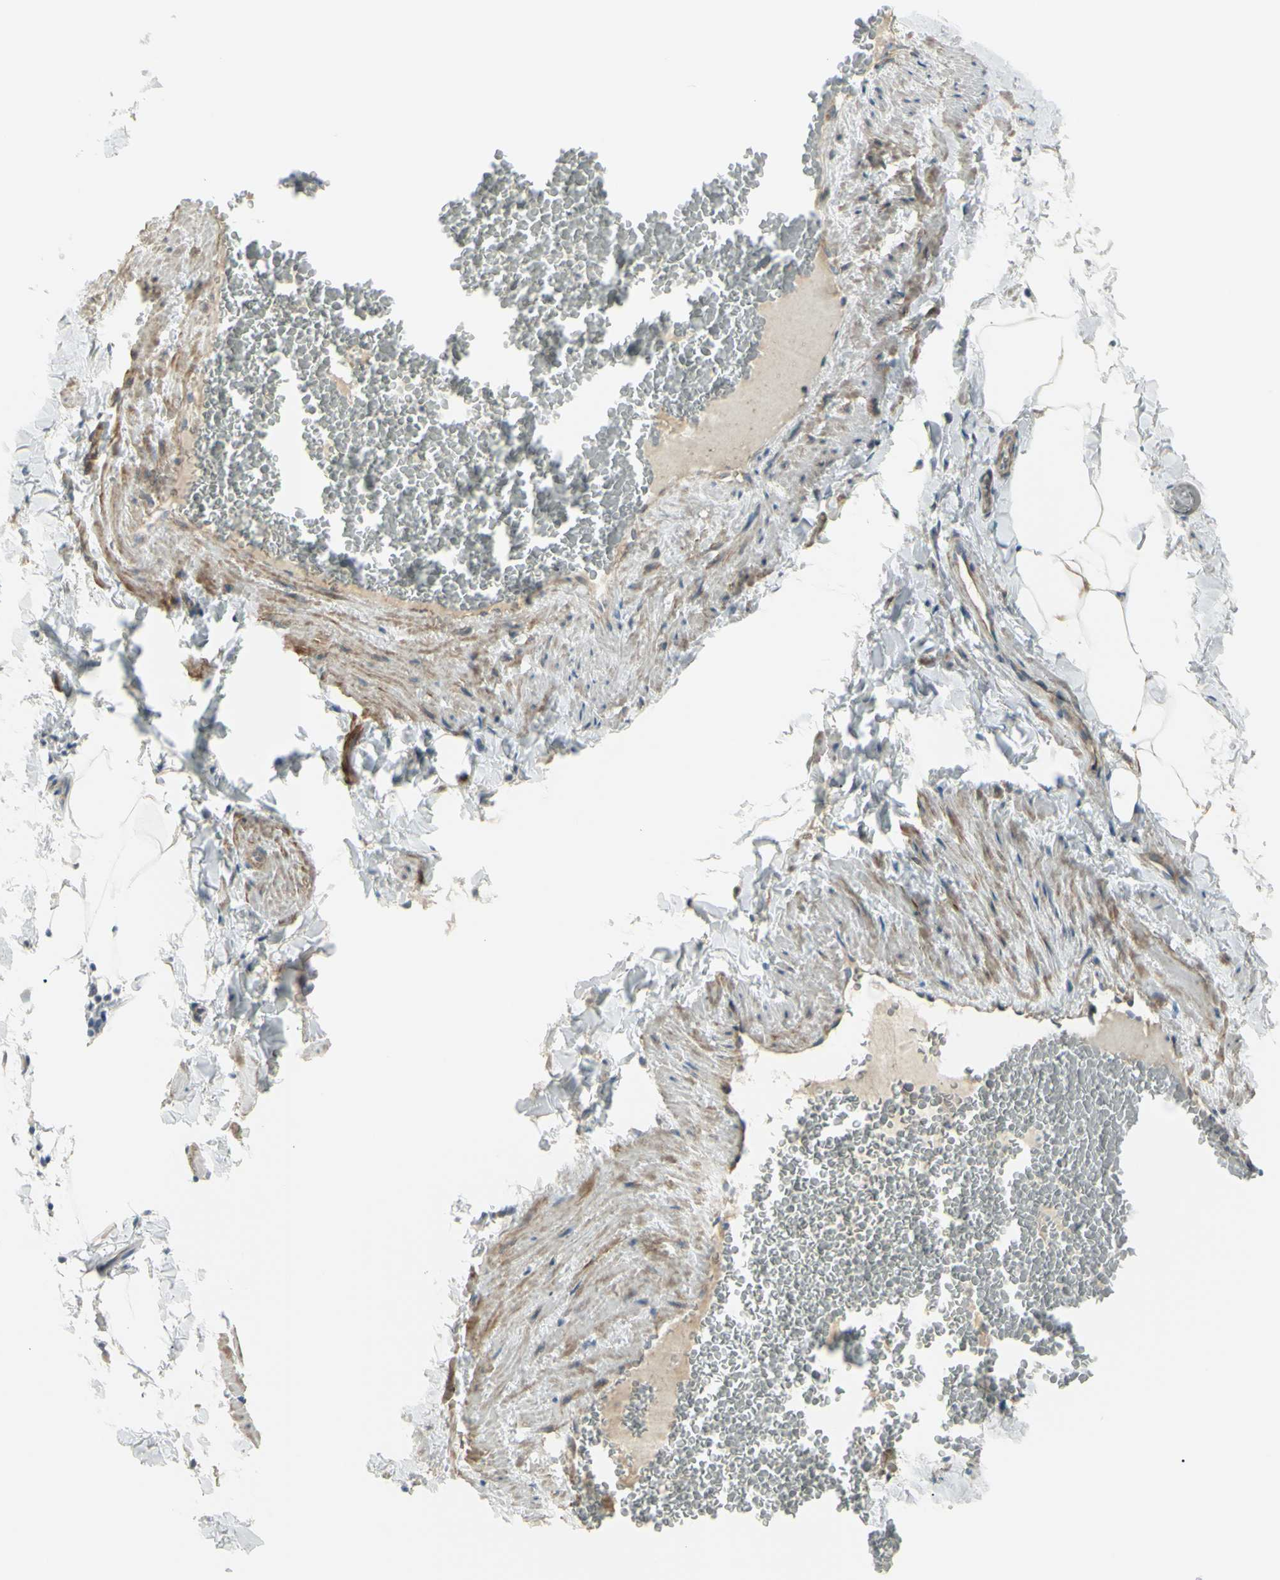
{"staining": {"intensity": "negative", "quantity": "none", "location": "none"}, "tissue": "adipose tissue", "cell_type": "Adipocytes", "image_type": "normal", "snomed": [{"axis": "morphology", "description": "Normal tissue, NOS"}, {"axis": "topography", "description": "Vascular tissue"}], "caption": "High power microscopy micrograph of an immunohistochemistry micrograph of normal adipose tissue, revealing no significant expression in adipocytes. The staining was performed using DAB (3,3'-diaminobenzidine) to visualize the protein expression in brown, while the nuclei were stained in blue with hematoxylin (Magnification: 20x).", "gene": "LRRK1", "patient": {"sex": "male", "age": 41}}